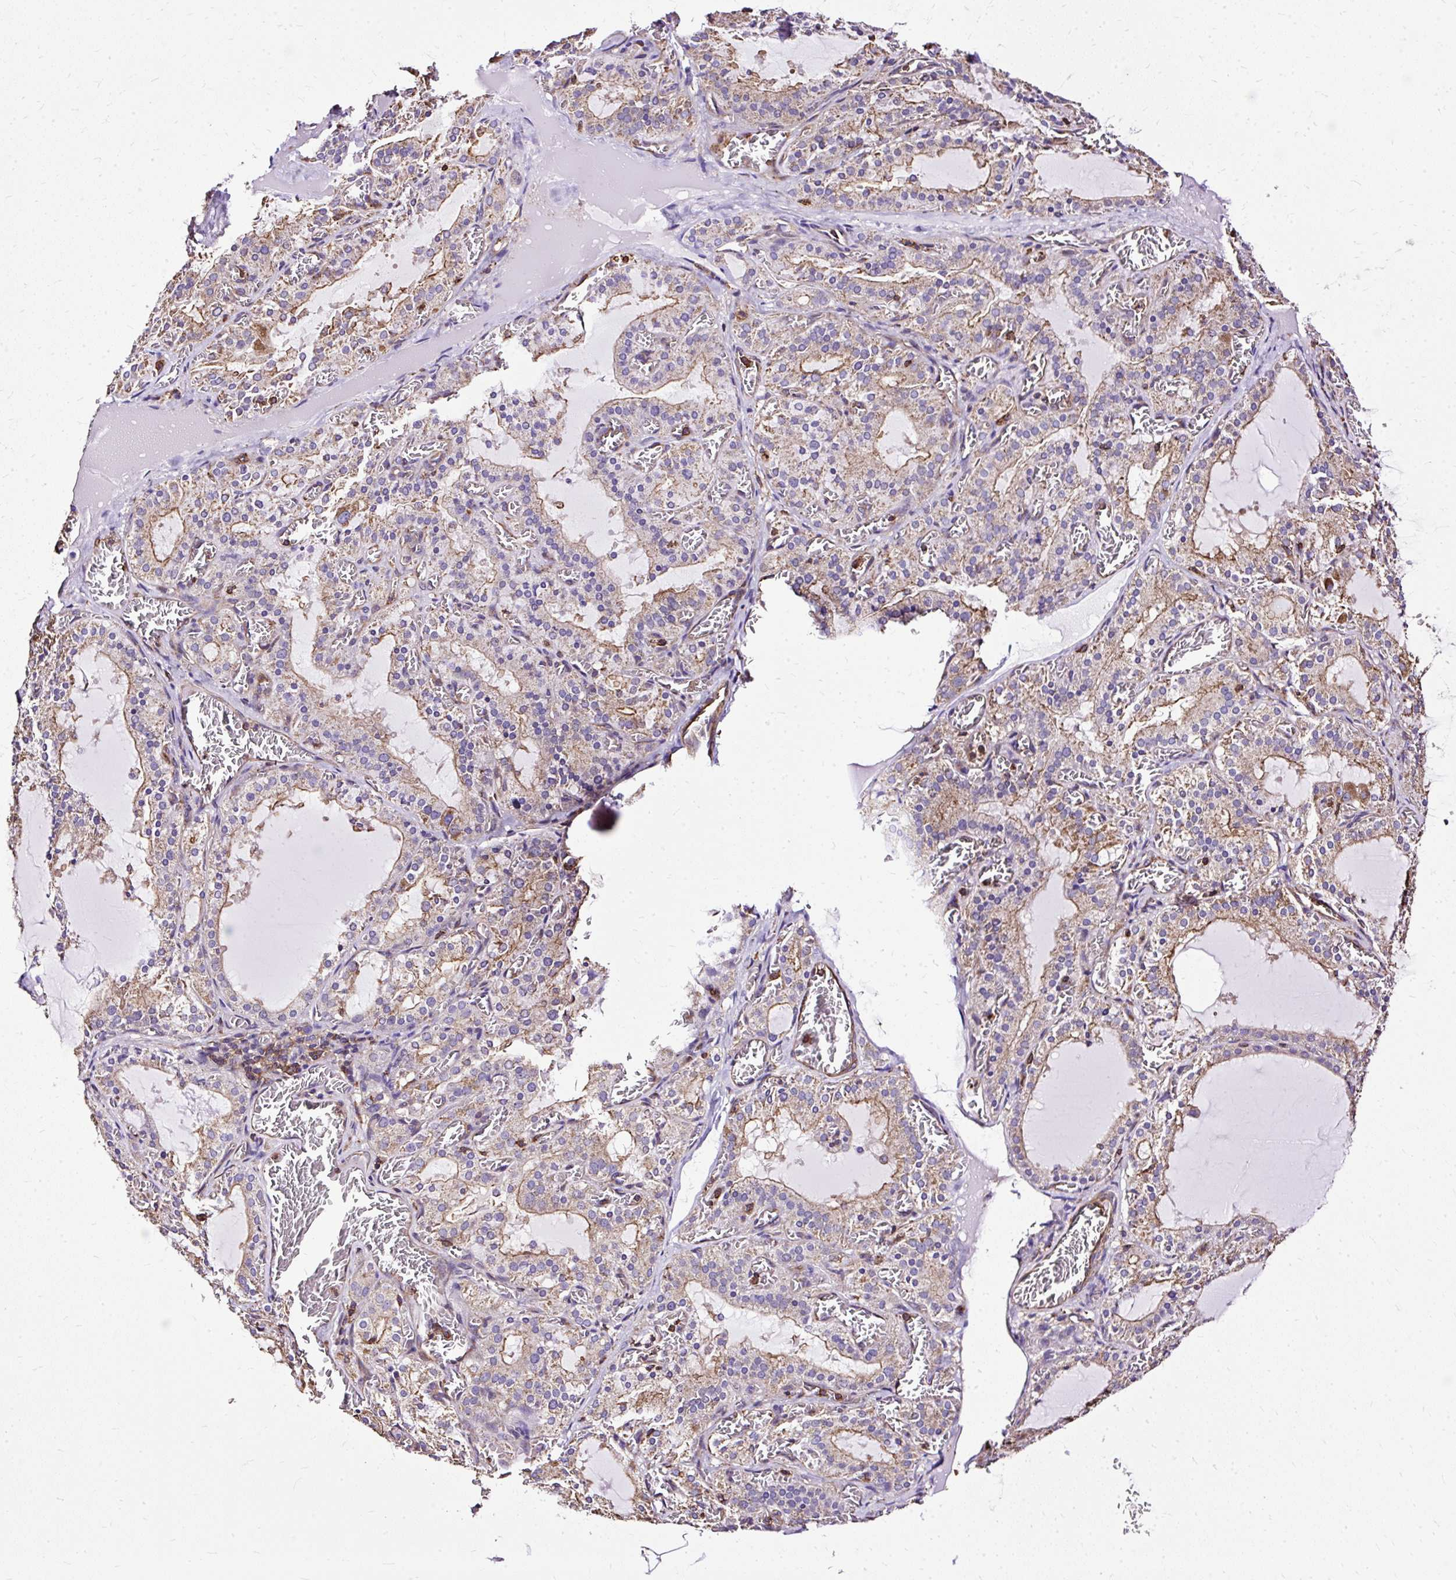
{"staining": {"intensity": "moderate", "quantity": "25%-75%", "location": "cytoplasmic/membranous"}, "tissue": "thyroid gland", "cell_type": "Glandular cells", "image_type": "normal", "snomed": [{"axis": "morphology", "description": "Normal tissue, NOS"}, {"axis": "topography", "description": "Thyroid gland"}], "caption": "This image shows immunohistochemistry (IHC) staining of benign human thyroid gland, with medium moderate cytoplasmic/membranous staining in approximately 25%-75% of glandular cells.", "gene": "KLHL11", "patient": {"sex": "female", "age": 30}}